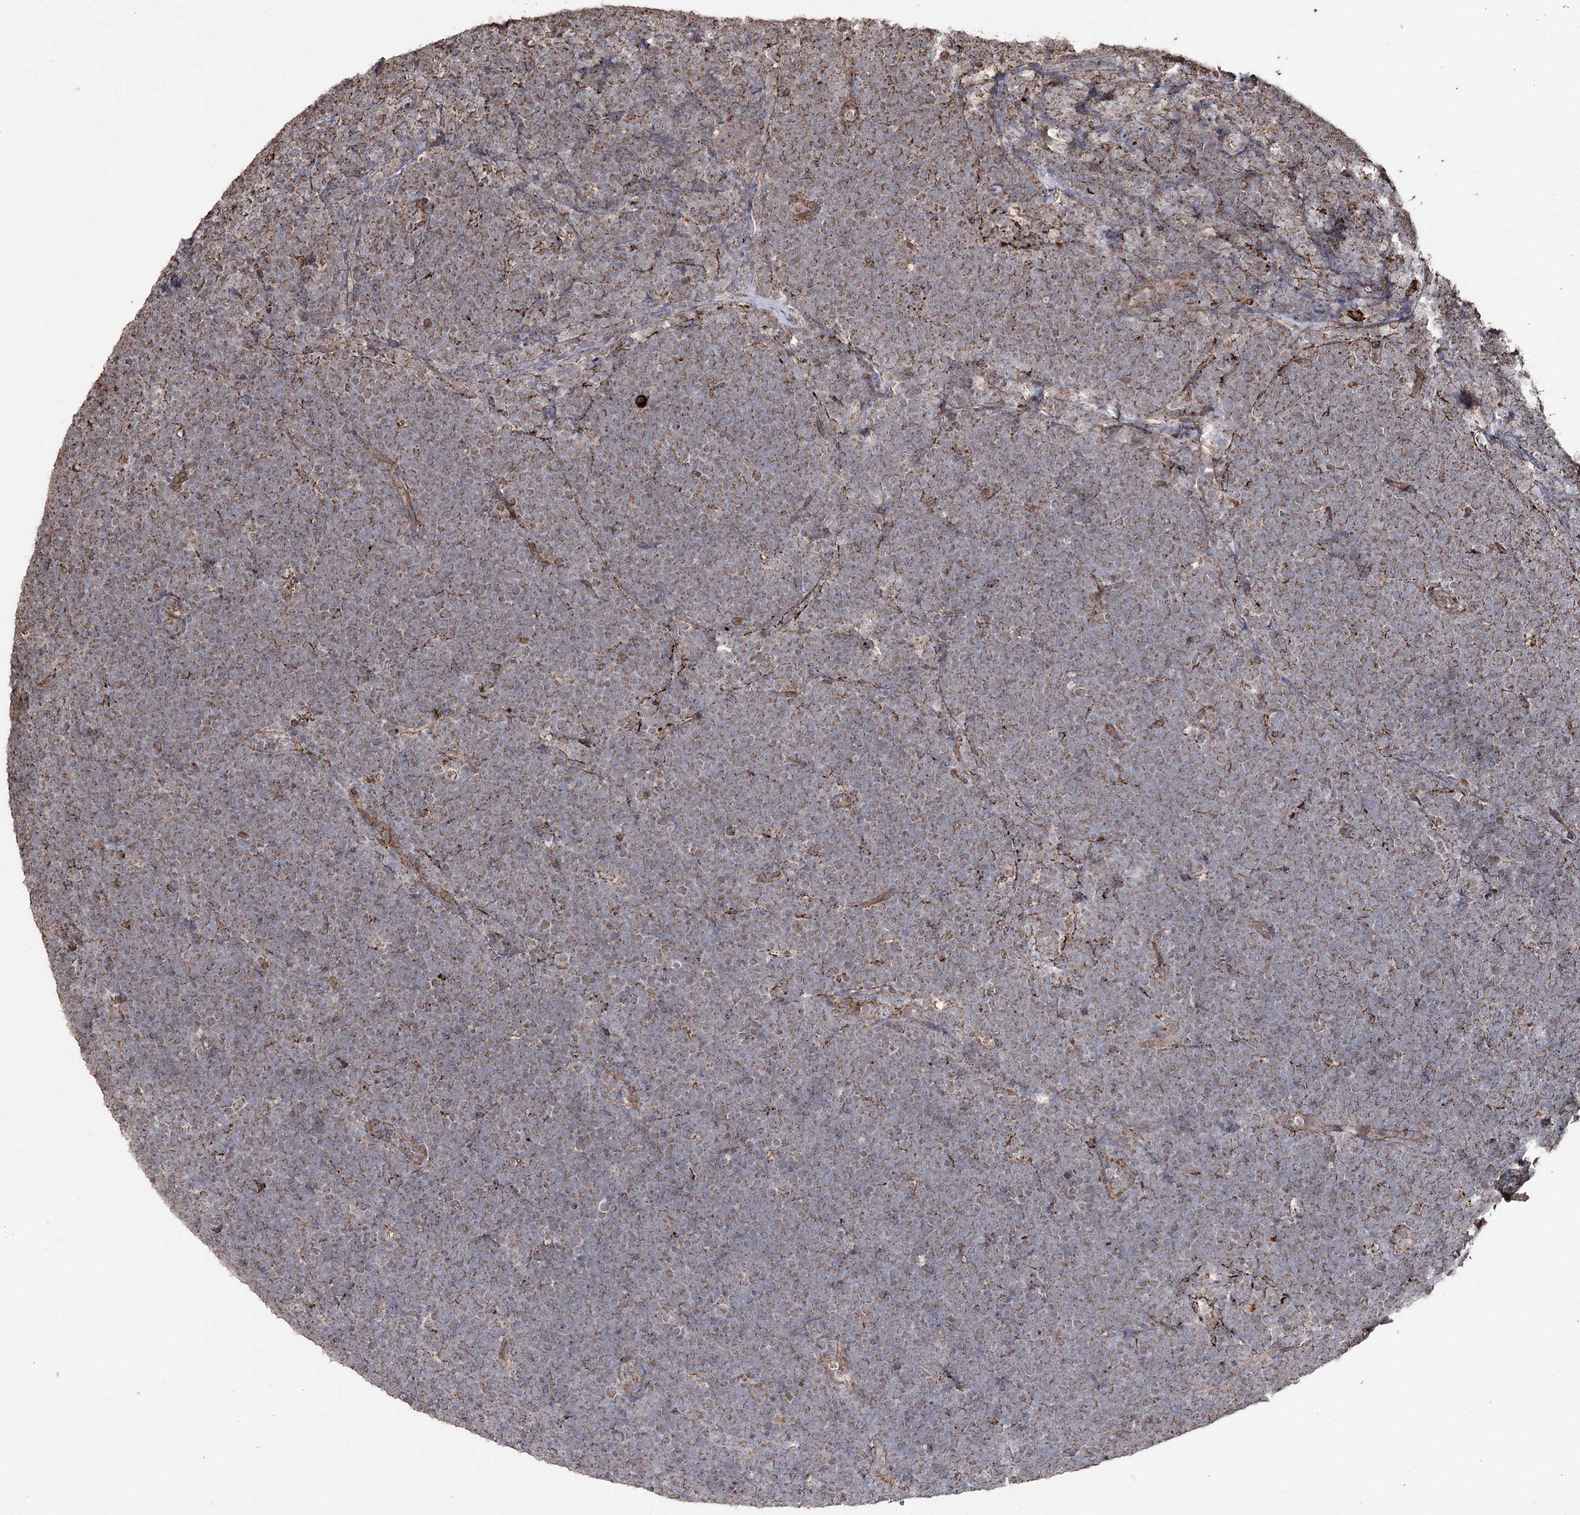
{"staining": {"intensity": "weak", "quantity": "25%-75%", "location": "cytoplasmic/membranous"}, "tissue": "lymphoma", "cell_type": "Tumor cells", "image_type": "cancer", "snomed": [{"axis": "morphology", "description": "Malignant lymphoma, non-Hodgkin's type, High grade"}, {"axis": "topography", "description": "Lymph node"}], "caption": "Protein expression analysis of human high-grade malignant lymphoma, non-Hodgkin's type reveals weak cytoplasmic/membranous positivity in about 25%-75% of tumor cells.", "gene": "SLF2", "patient": {"sex": "male", "age": 13}}